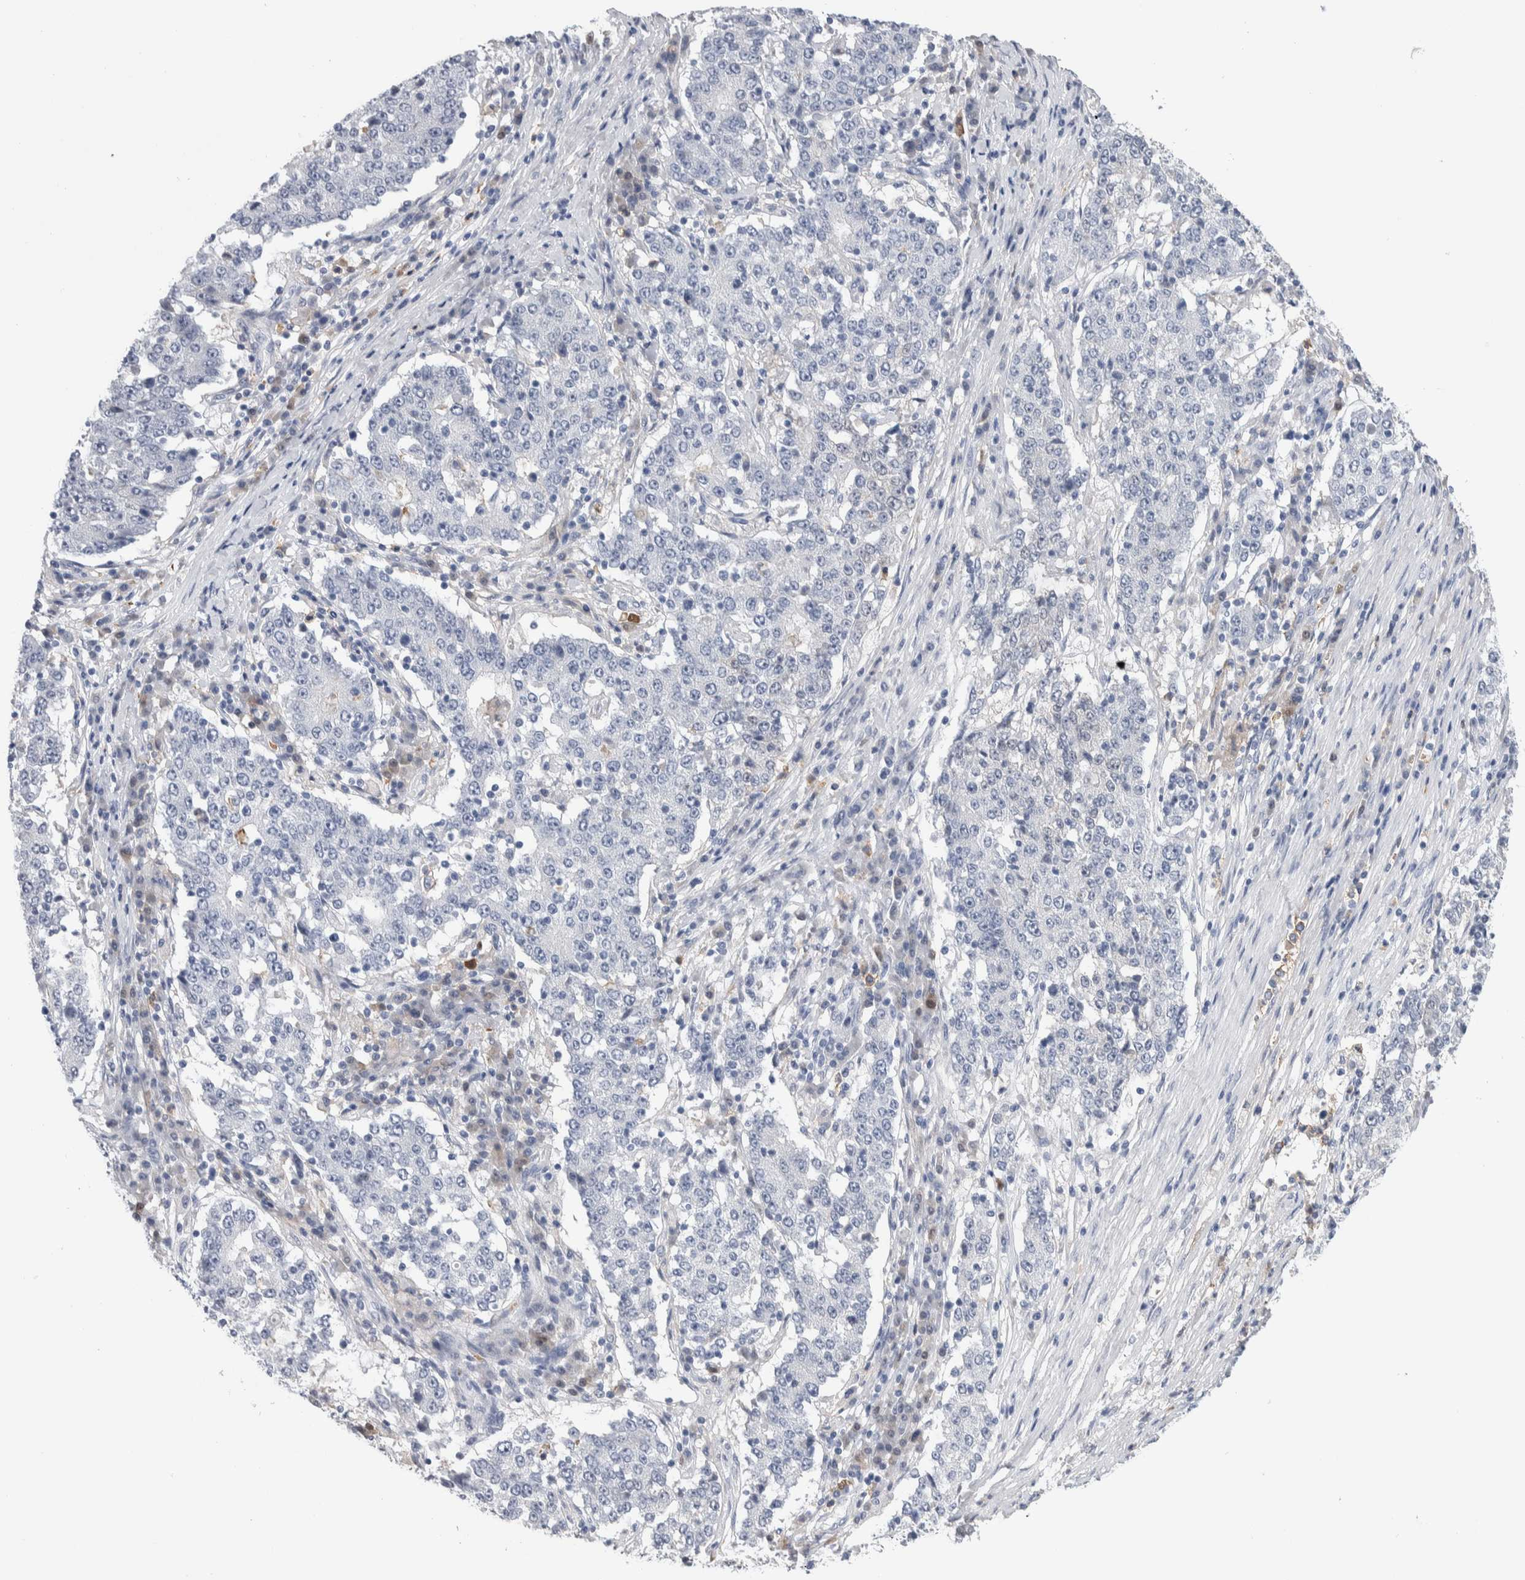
{"staining": {"intensity": "negative", "quantity": "none", "location": "none"}, "tissue": "stomach cancer", "cell_type": "Tumor cells", "image_type": "cancer", "snomed": [{"axis": "morphology", "description": "Adenocarcinoma, NOS"}, {"axis": "topography", "description": "Stomach"}], "caption": "A high-resolution image shows IHC staining of stomach cancer (adenocarcinoma), which demonstrates no significant expression in tumor cells.", "gene": "LURAP1L", "patient": {"sex": "male", "age": 59}}